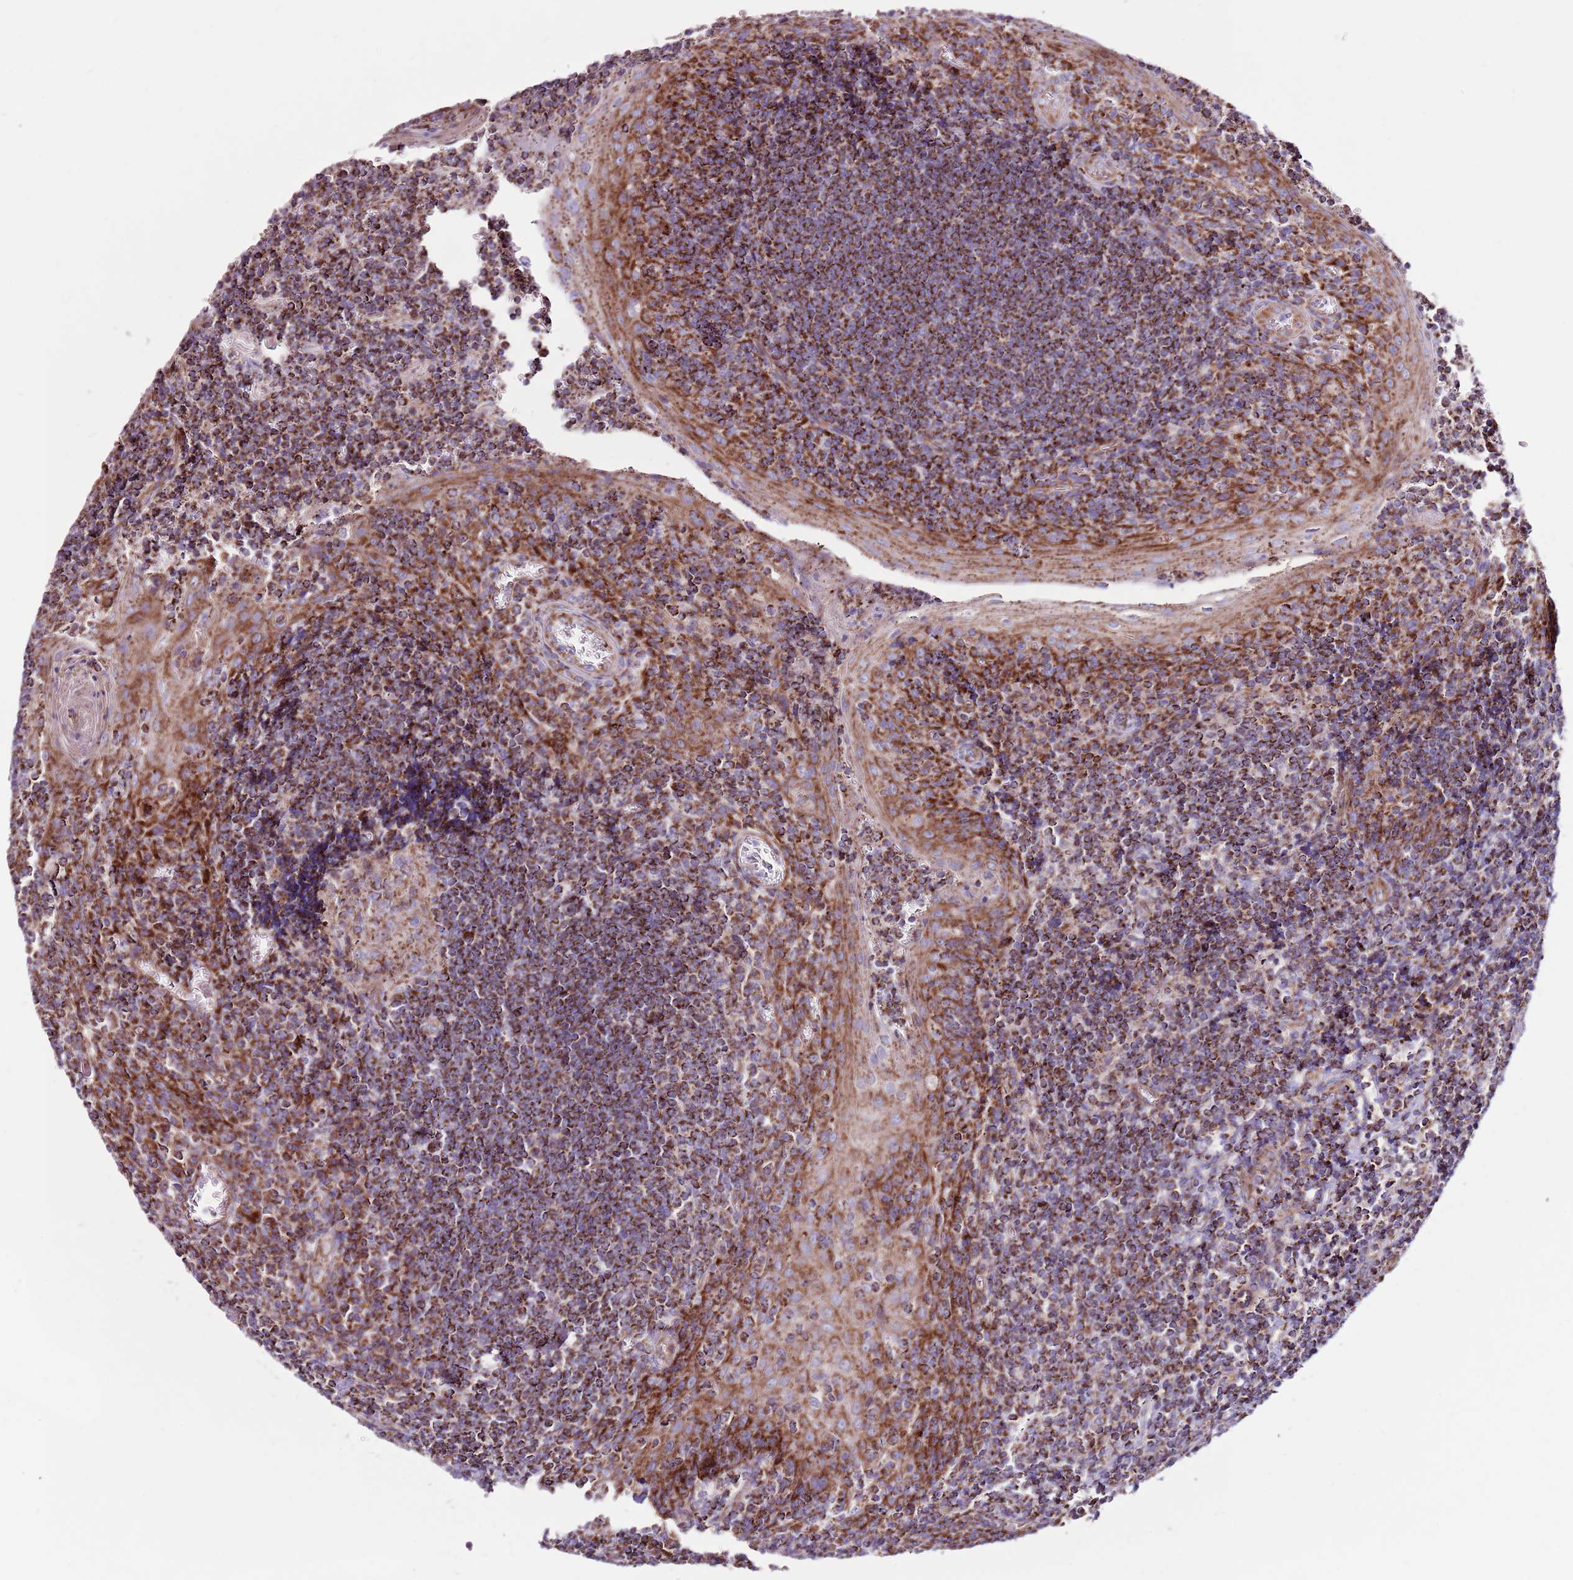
{"staining": {"intensity": "strong", "quantity": "25%-75%", "location": "cytoplasmic/membranous"}, "tissue": "tonsil", "cell_type": "Germinal center cells", "image_type": "normal", "snomed": [{"axis": "morphology", "description": "Normal tissue, NOS"}, {"axis": "topography", "description": "Tonsil"}], "caption": "High-power microscopy captured an immunohistochemistry micrograph of unremarkable tonsil, revealing strong cytoplasmic/membranous staining in about 25%-75% of germinal center cells. Nuclei are stained in blue.", "gene": "HECTD4", "patient": {"sex": "male", "age": 27}}